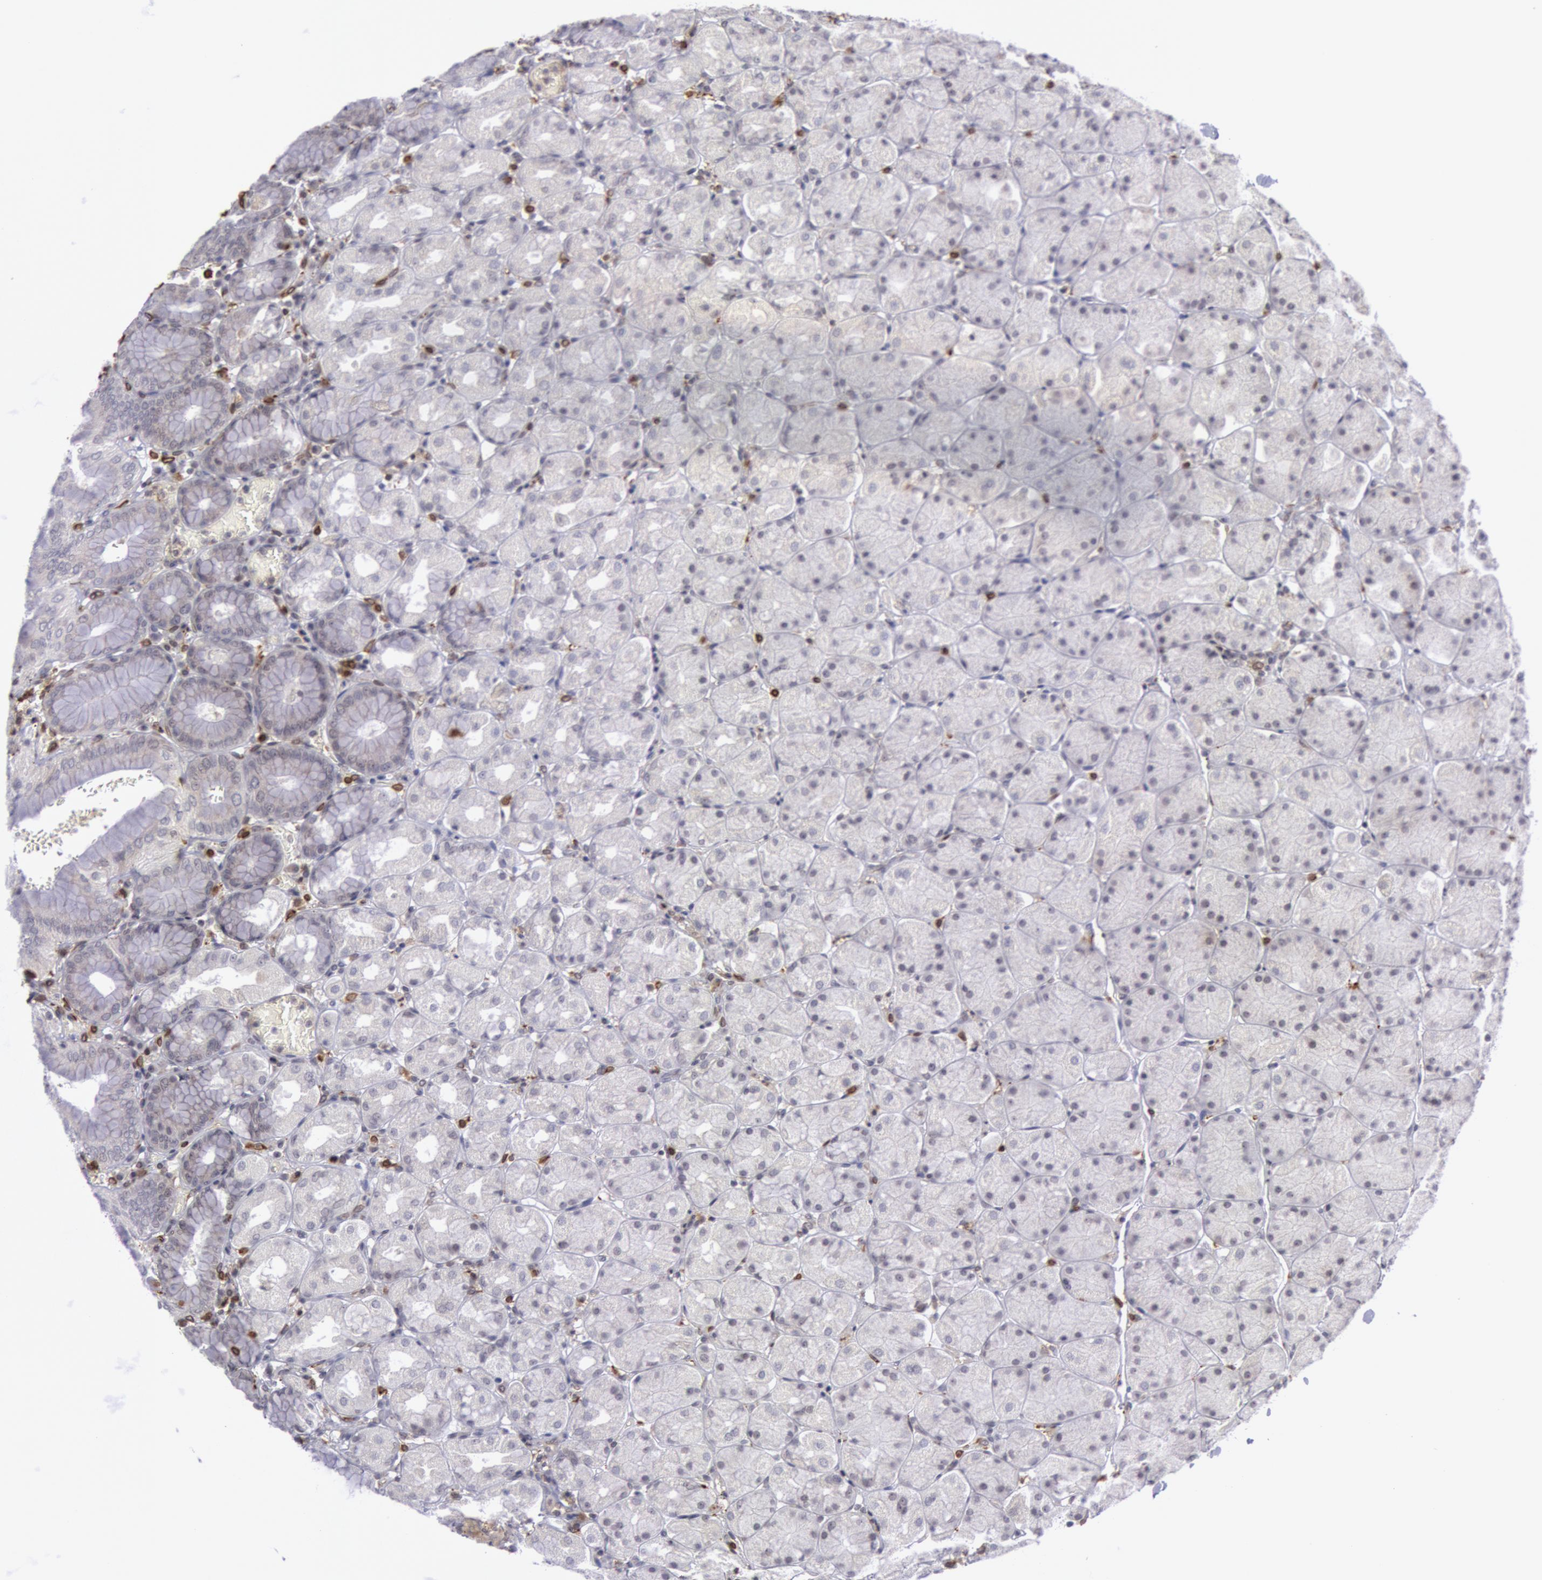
{"staining": {"intensity": "negative", "quantity": "none", "location": "none"}, "tissue": "stomach", "cell_type": "Glandular cells", "image_type": "normal", "snomed": [{"axis": "morphology", "description": "Normal tissue, NOS"}, {"axis": "topography", "description": "Stomach, upper"}, {"axis": "topography", "description": "Stomach"}], "caption": "A high-resolution photomicrograph shows immunohistochemistry staining of benign stomach, which displays no significant expression in glandular cells. (DAB (3,3'-diaminobenzidine) IHC with hematoxylin counter stain).", "gene": "PTGS2", "patient": {"sex": "male", "age": 76}}